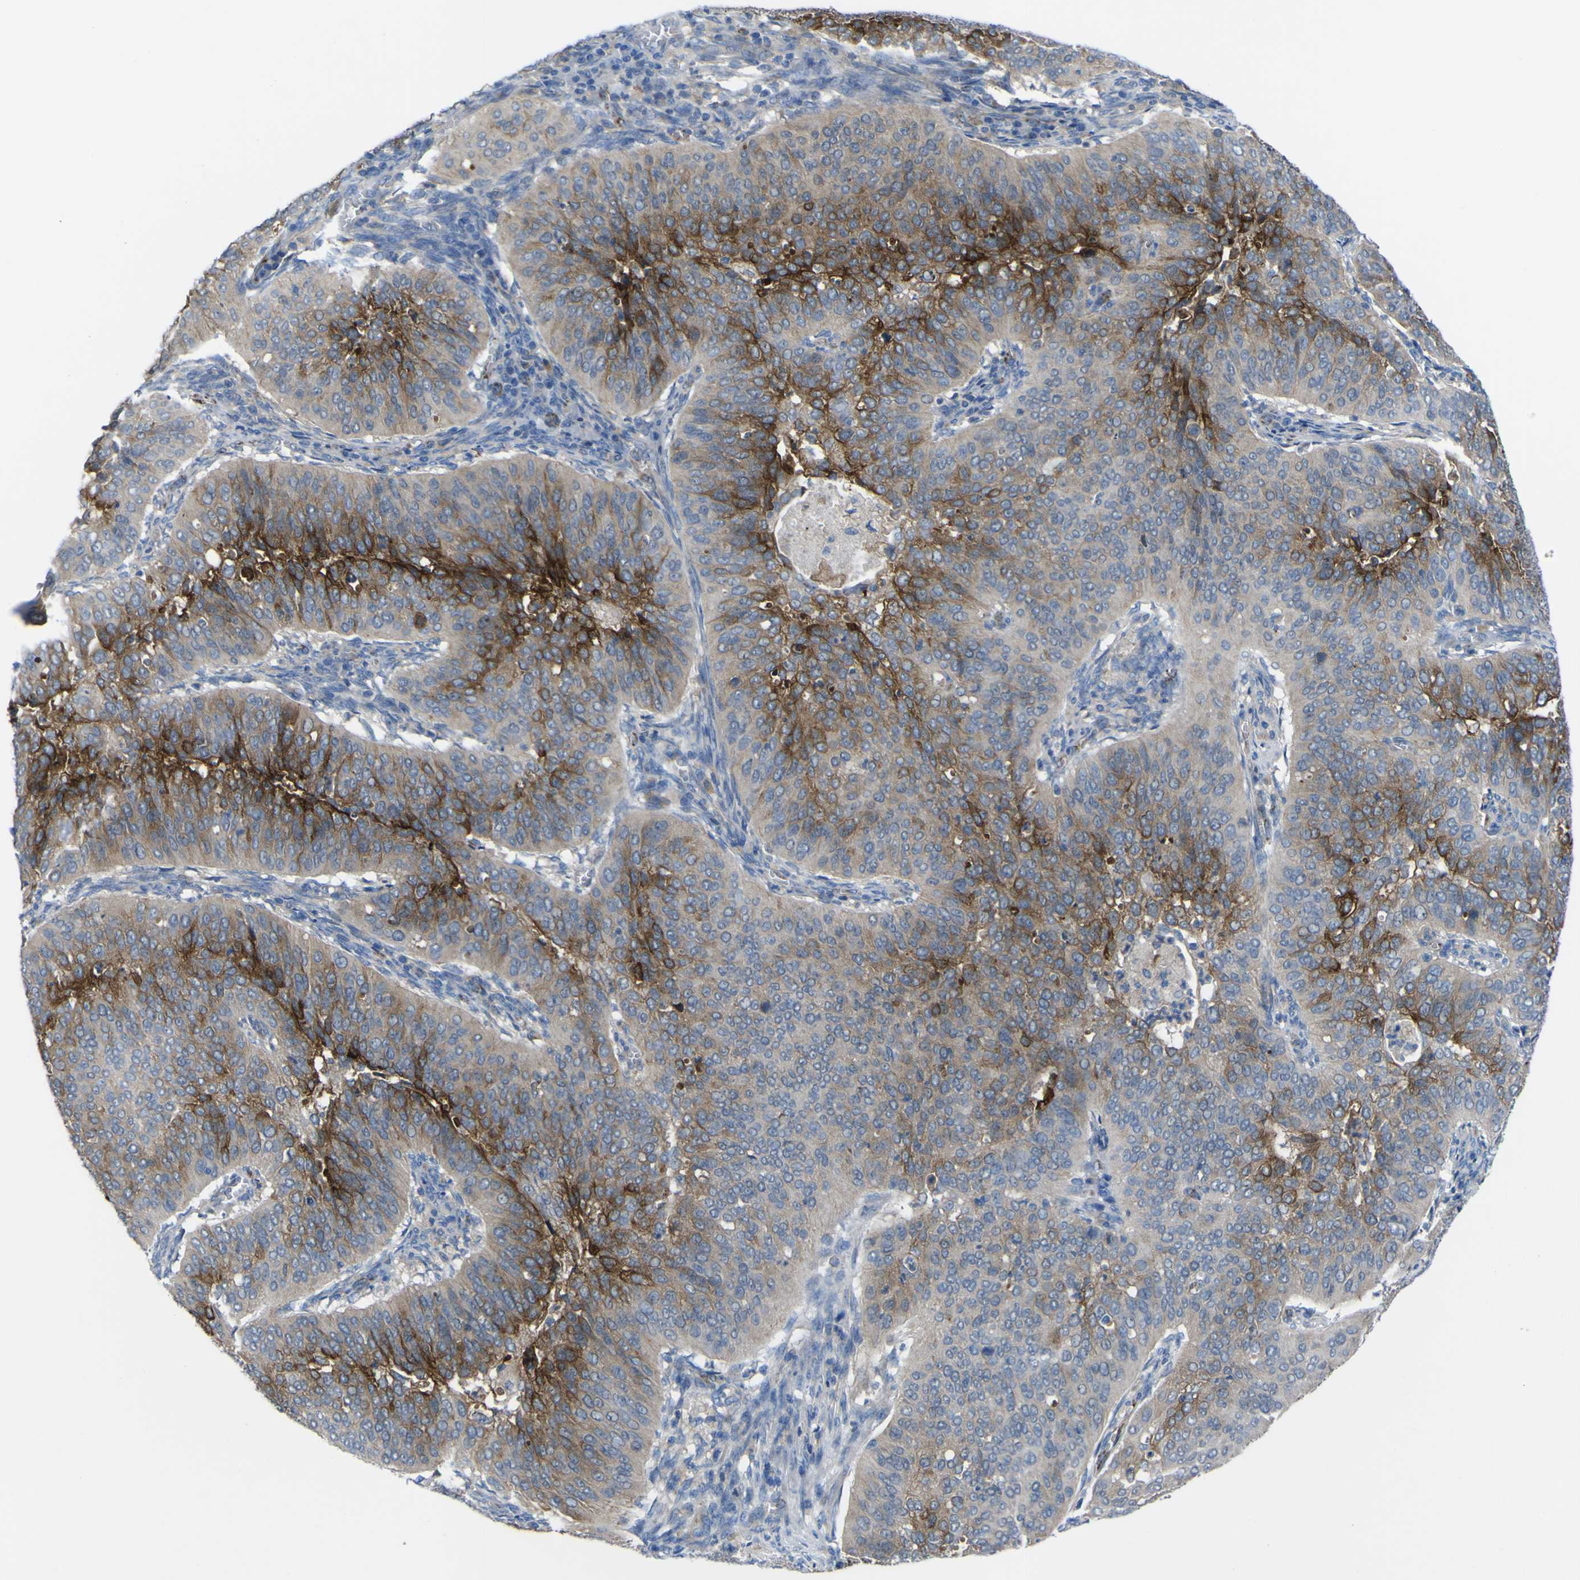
{"staining": {"intensity": "strong", "quantity": "25%-75%", "location": "cytoplasmic/membranous"}, "tissue": "cervical cancer", "cell_type": "Tumor cells", "image_type": "cancer", "snomed": [{"axis": "morphology", "description": "Normal tissue, NOS"}, {"axis": "morphology", "description": "Squamous cell carcinoma, NOS"}, {"axis": "topography", "description": "Cervix"}], "caption": "DAB immunohistochemical staining of human cervical squamous cell carcinoma shows strong cytoplasmic/membranous protein expression in approximately 25%-75% of tumor cells.", "gene": "CST3", "patient": {"sex": "female", "age": 39}}